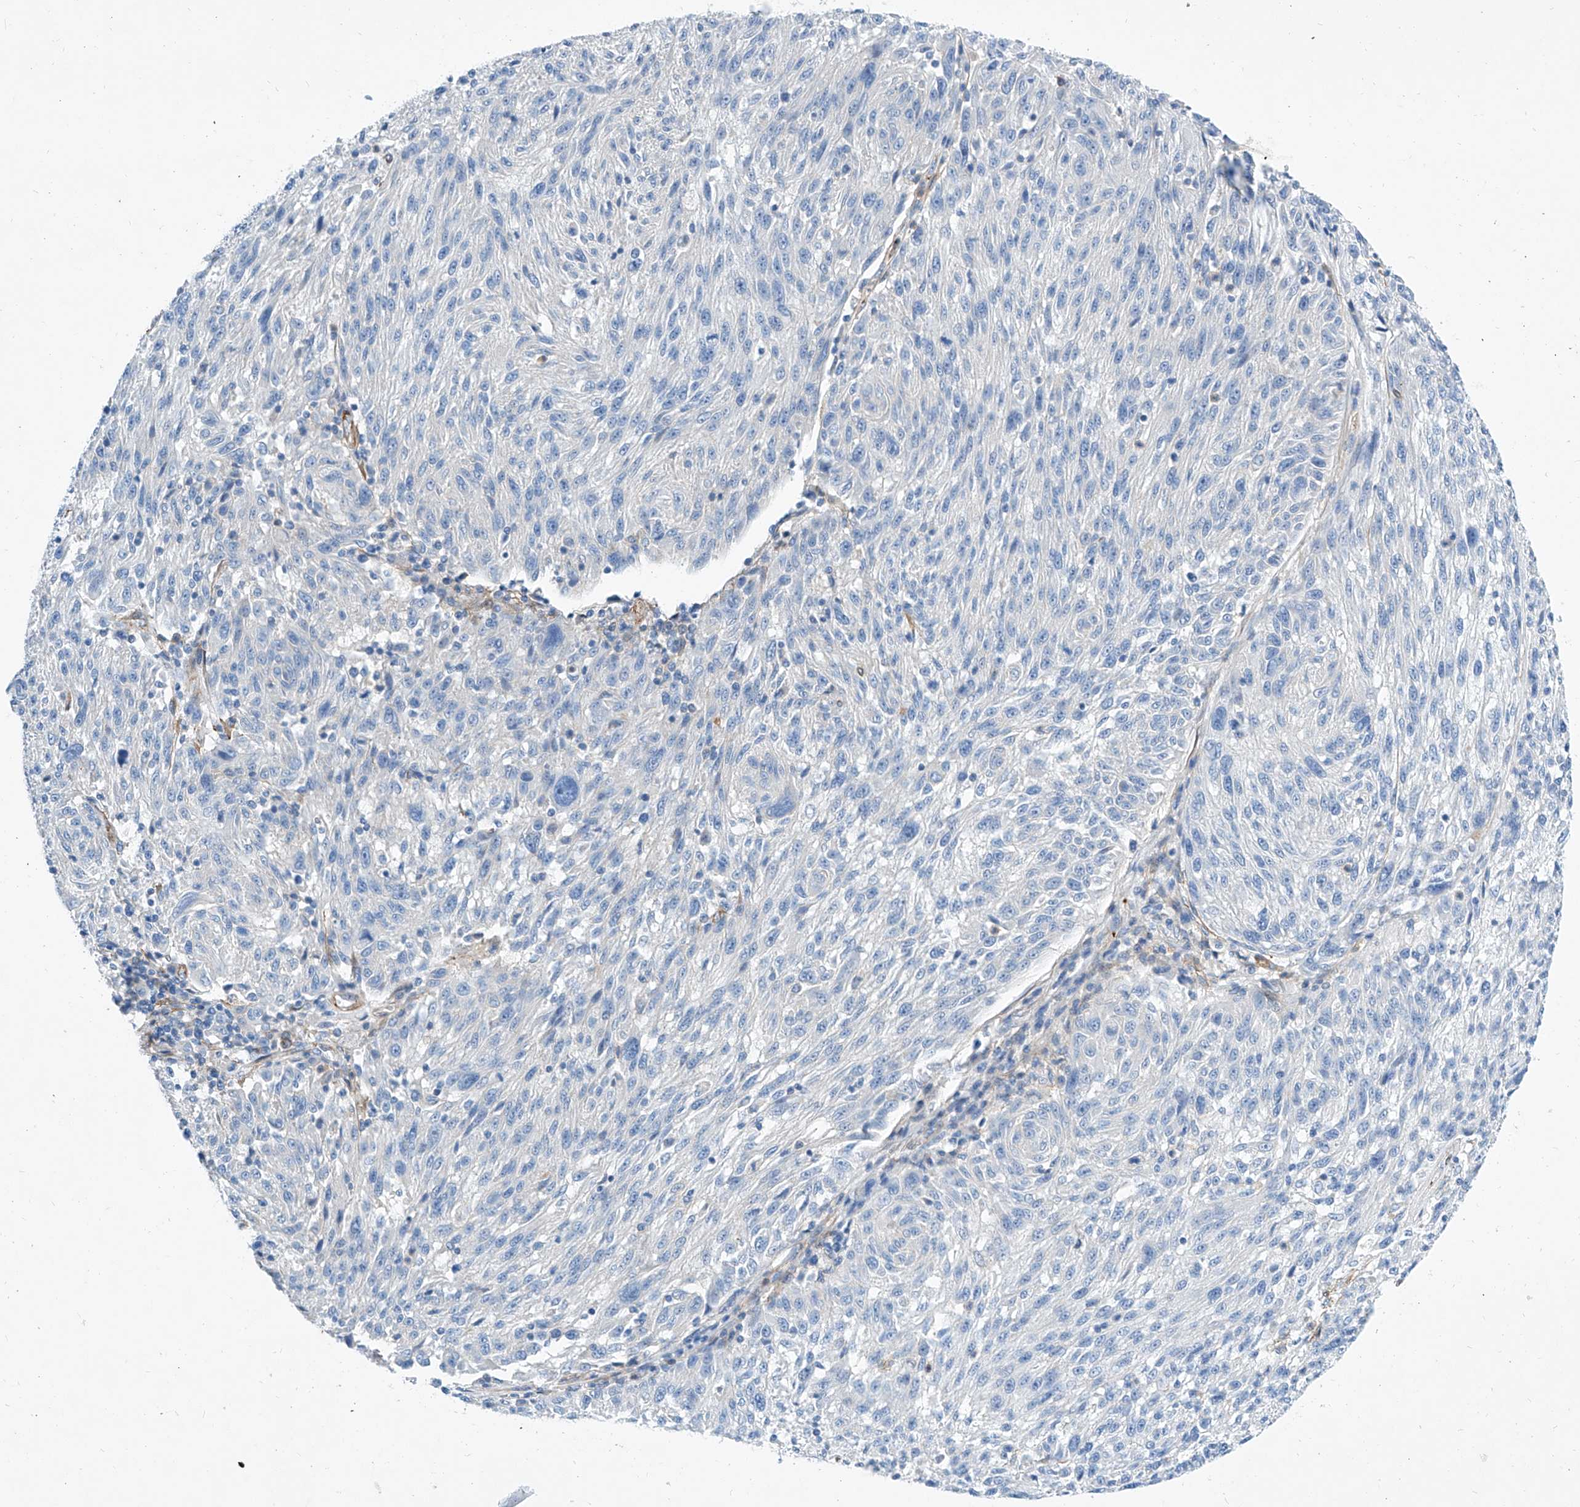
{"staining": {"intensity": "negative", "quantity": "none", "location": "none"}, "tissue": "melanoma", "cell_type": "Tumor cells", "image_type": "cancer", "snomed": [{"axis": "morphology", "description": "Malignant melanoma, NOS"}, {"axis": "topography", "description": "Skin"}], "caption": "Malignant melanoma was stained to show a protein in brown. There is no significant expression in tumor cells.", "gene": "TAS2R60", "patient": {"sex": "male", "age": 53}}